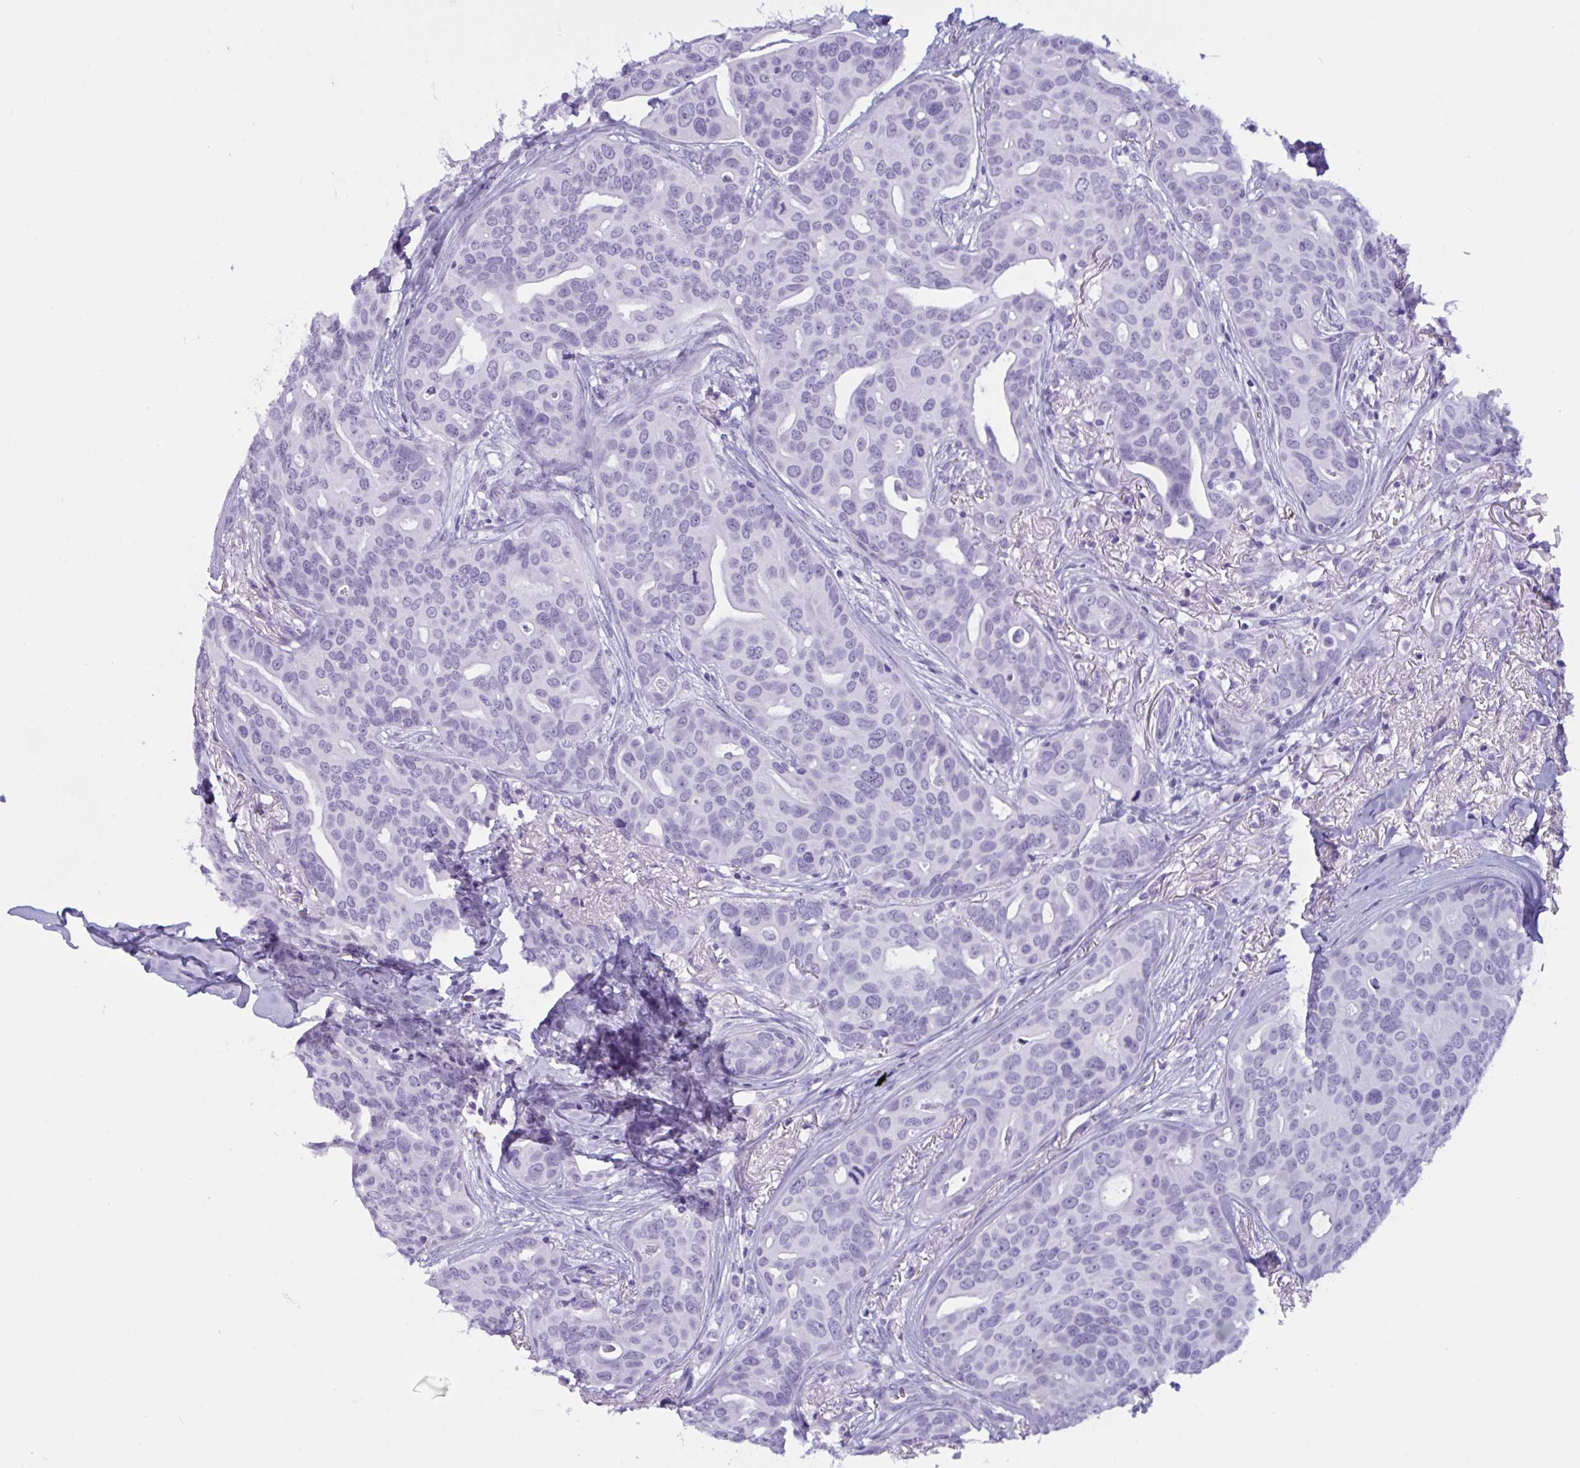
{"staining": {"intensity": "negative", "quantity": "none", "location": "none"}, "tissue": "breast cancer", "cell_type": "Tumor cells", "image_type": "cancer", "snomed": [{"axis": "morphology", "description": "Duct carcinoma"}, {"axis": "topography", "description": "Breast"}], "caption": "DAB (3,3'-diaminobenzidine) immunohistochemical staining of breast intraductal carcinoma exhibits no significant positivity in tumor cells. (Brightfield microscopy of DAB (3,3'-diaminobenzidine) IHC at high magnification).", "gene": "SLC2A1", "patient": {"sex": "female", "age": 54}}